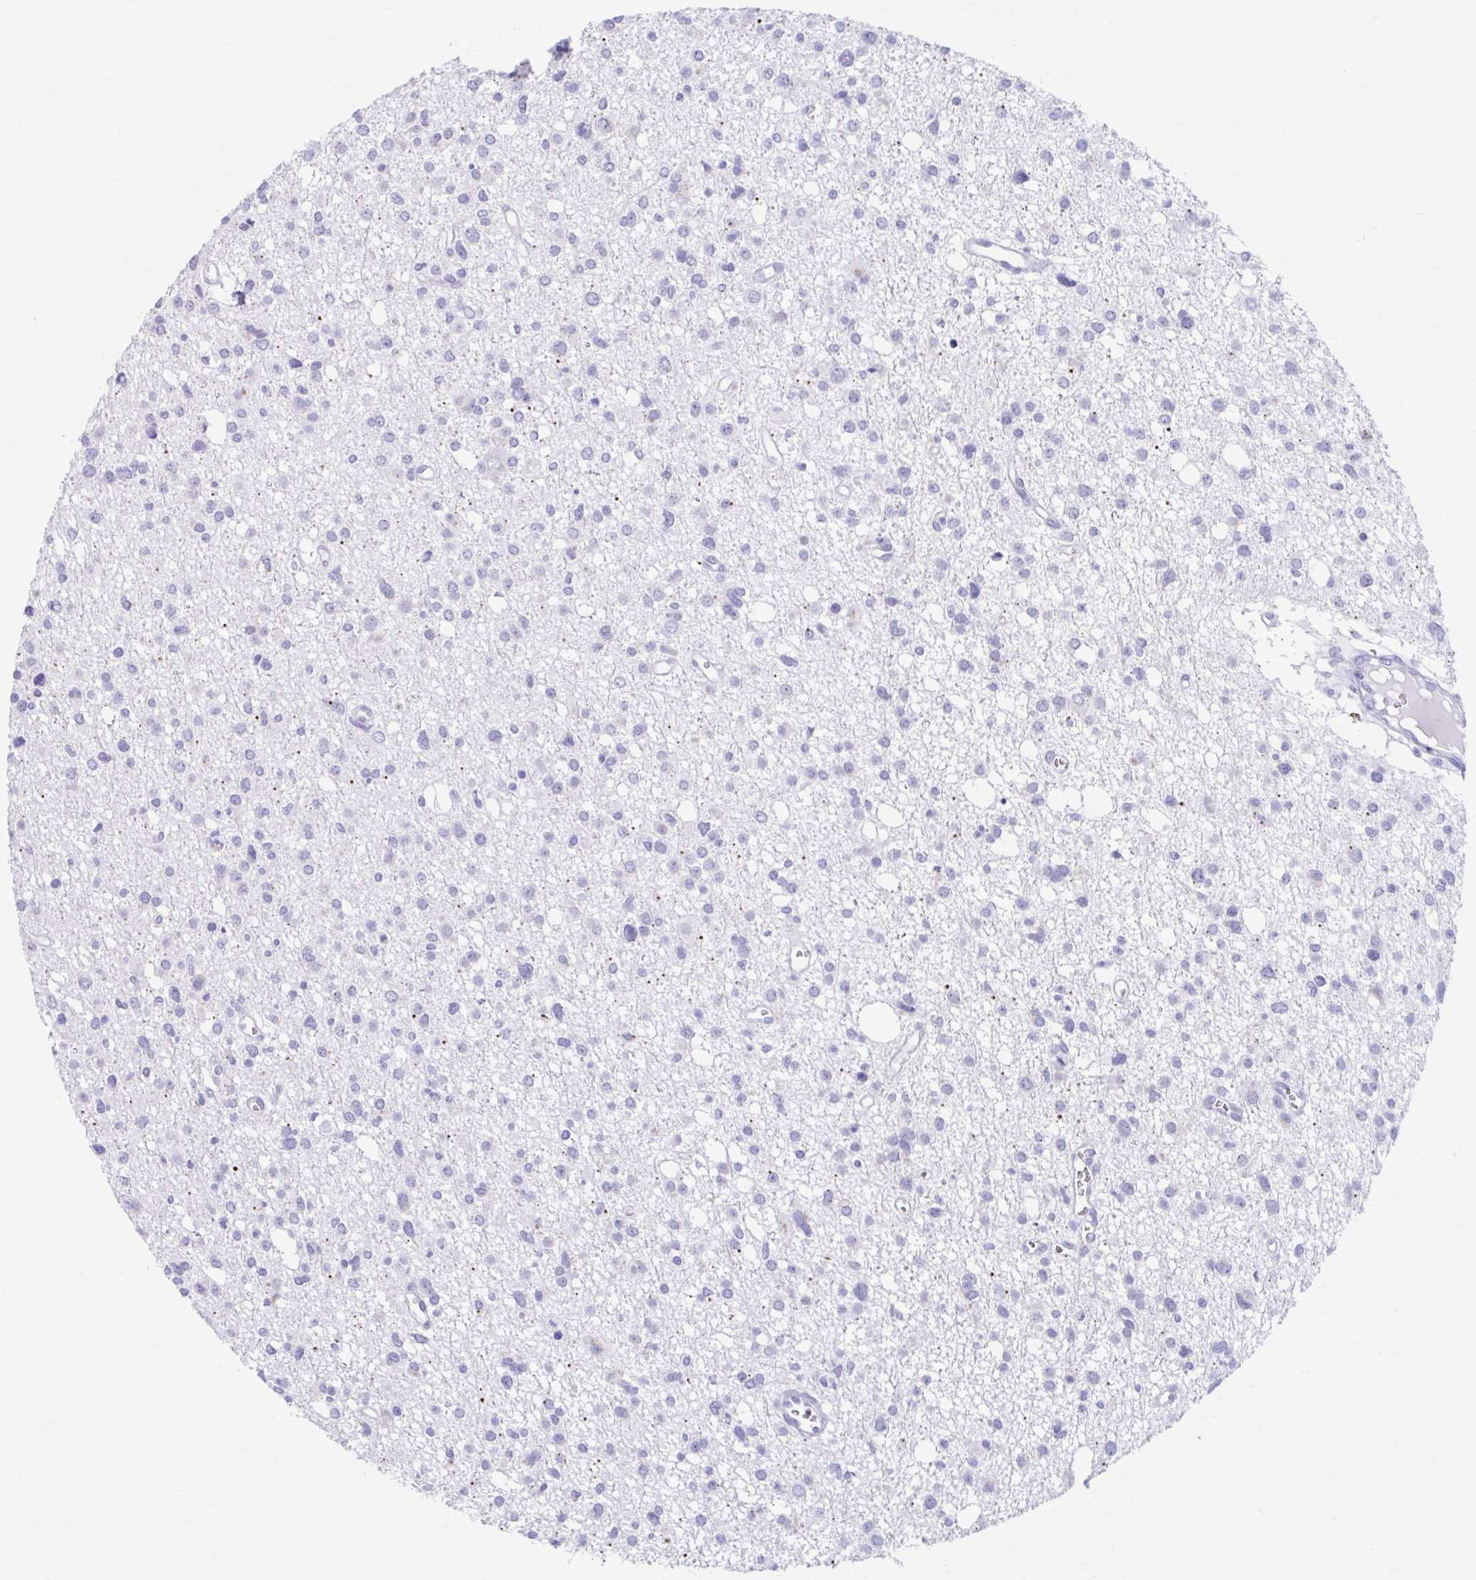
{"staining": {"intensity": "negative", "quantity": "none", "location": "none"}, "tissue": "glioma", "cell_type": "Tumor cells", "image_type": "cancer", "snomed": [{"axis": "morphology", "description": "Glioma, malignant, High grade"}, {"axis": "topography", "description": "Brain"}], "caption": "Photomicrograph shows no significant protein staining in tumor cells of high-grade glioma (malignant).", "gene": "KCNE2", "patient": {"sex": "male", "age": 23}}